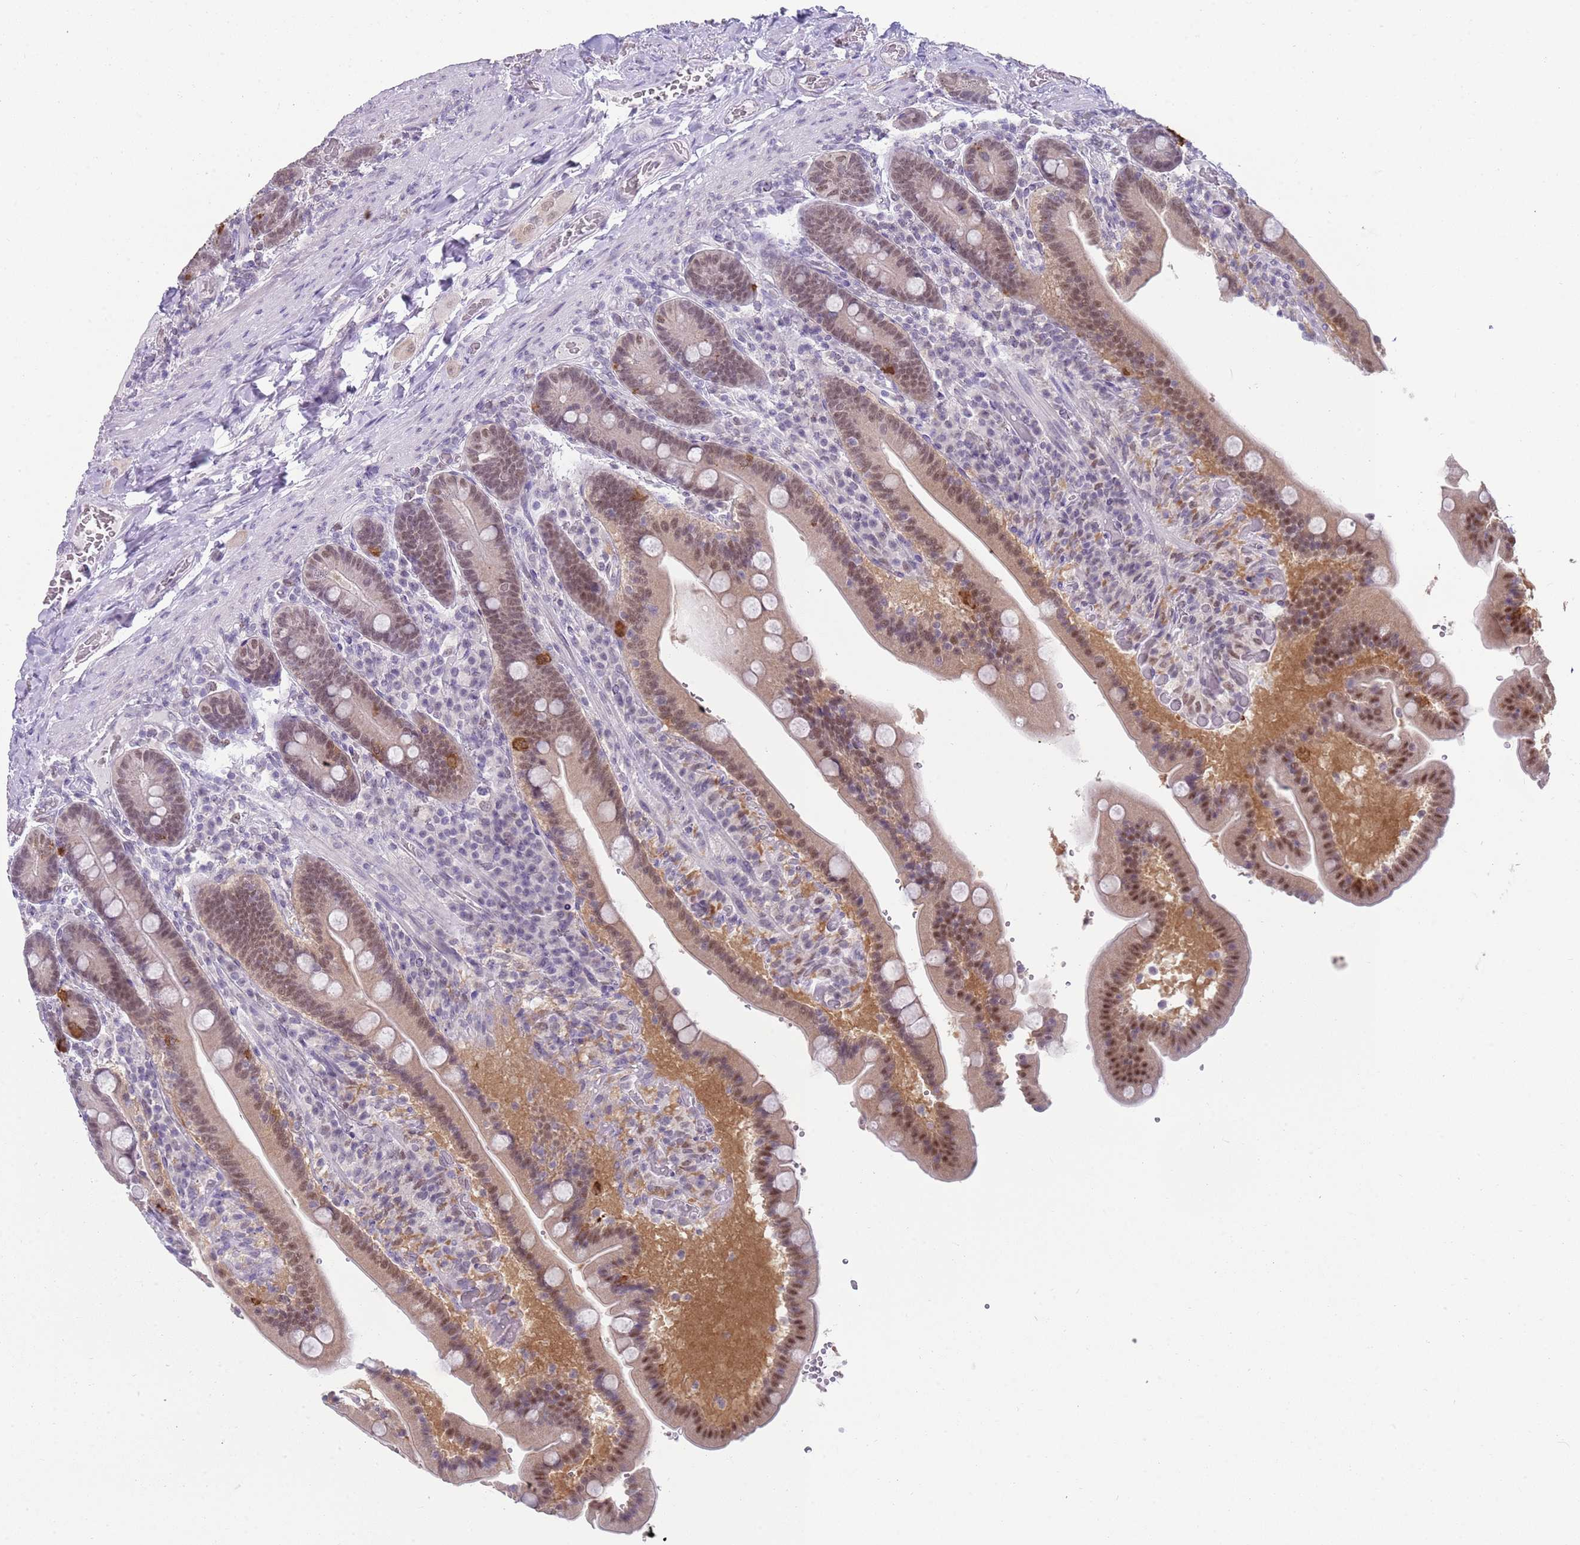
{"staining": {"intensity": "moderate", "quantity": ">75%", "location": "nuclear"}, "tissue": "duodenum", "cell_type": "Glandular cells", "image_type": "normal", "snomed": [{"axis": "morphology", "description": "Normal tissue, NOS"}, {"axis": "topography", "description": "Duodenum"}], "caption": "Normal duodenum displays moderate nuclear expression in approximately >75% of glandular cells, visualized by immunohistochemistry. (DAB IHC with brightfield microscopy, high magnification).", "gene": "SEPHS2", "patient": {"sex": "female", "age": 62}}